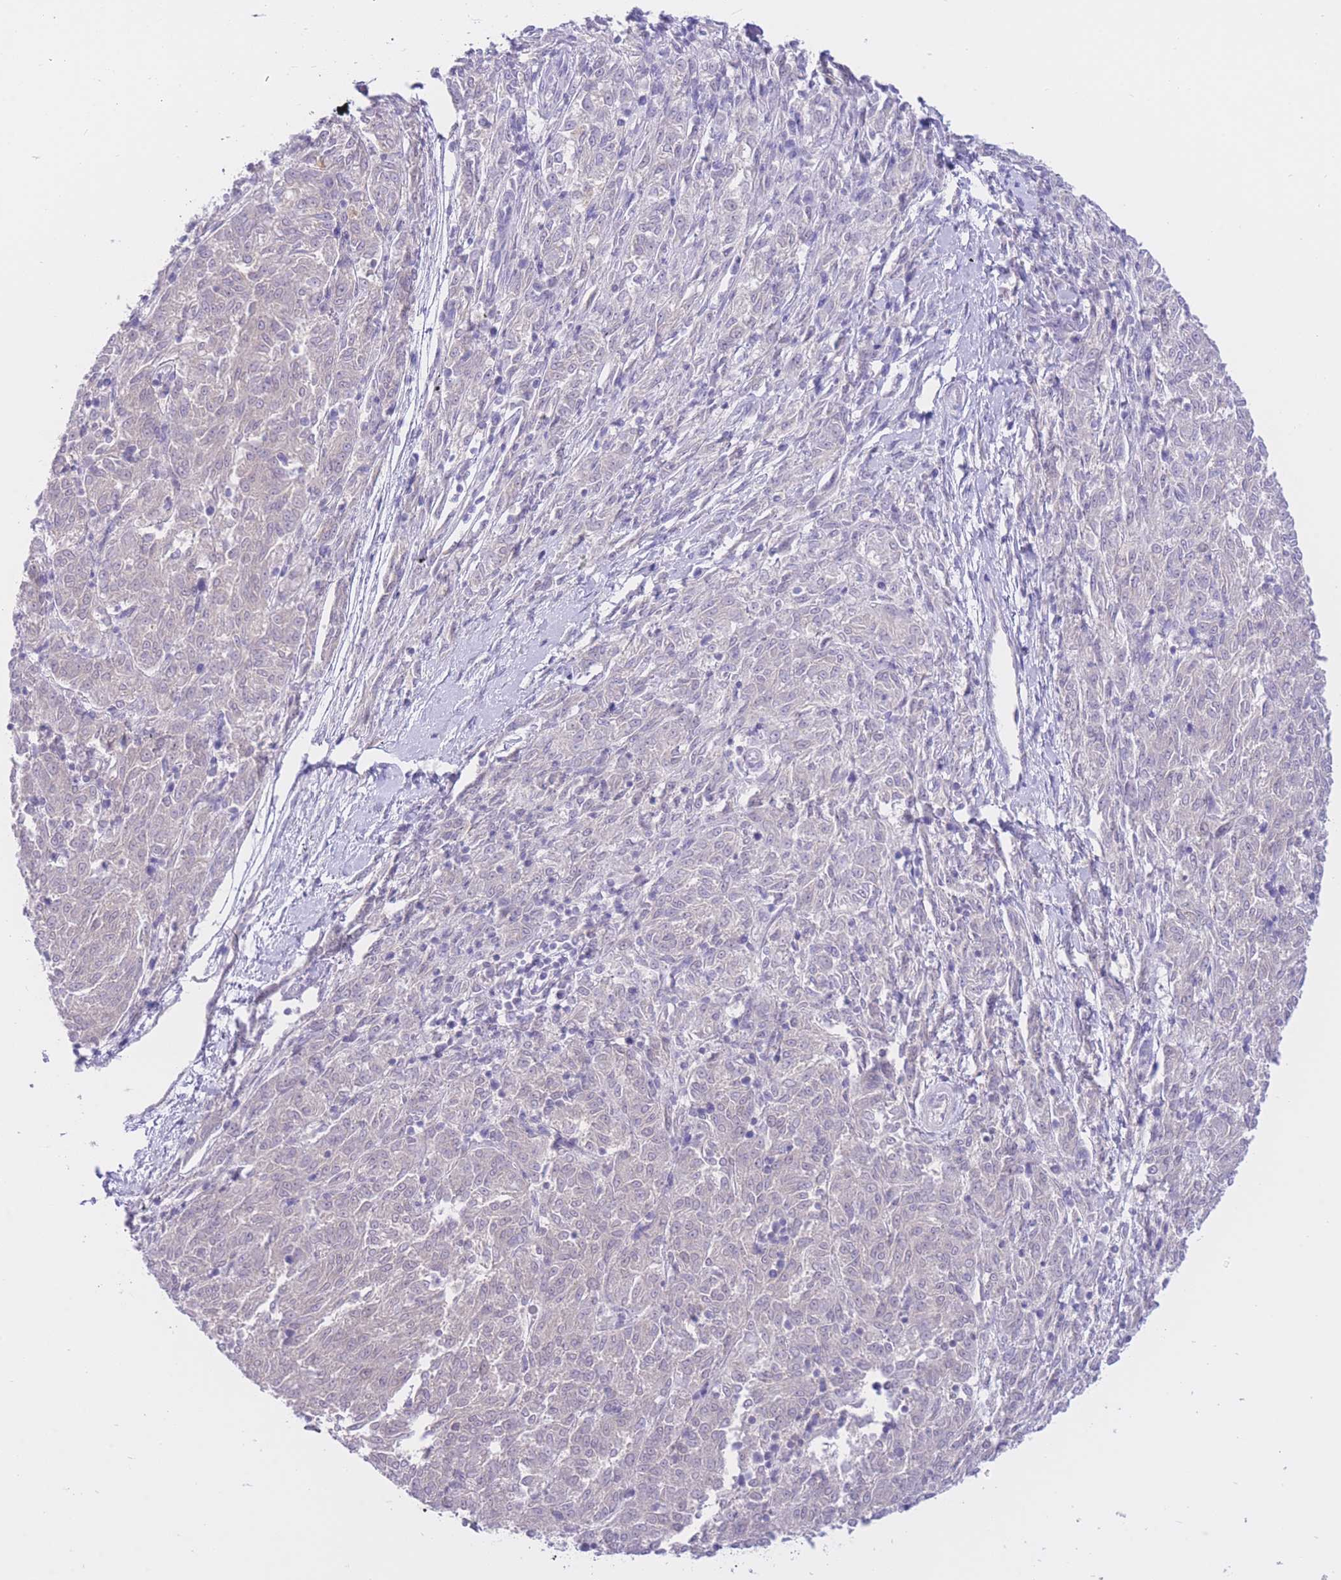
{"staining": {"intensity": "negative", "quantity": "none", "location": "none"}, "tissue": "melanoma", "cell_type": "Tumor cells", "image_type": "cancer", "snomed": [{"axis": "morphology", "description": "Malignant melanoma, NOS"}, {"axis": "topography", "description": "Skin"}], "caption": "An immunohistochemistry (IHC) micrograph of malignant melanoma is shown. There is no staining in tumor cells of malignant melanoma. (DAB (3,3'-diaminobenzidine) immunohistochemistry (IHC) with hematoxylin counter stain).", "gene": "ZNF212", "patient": {"sex": "female", "age": 72}}